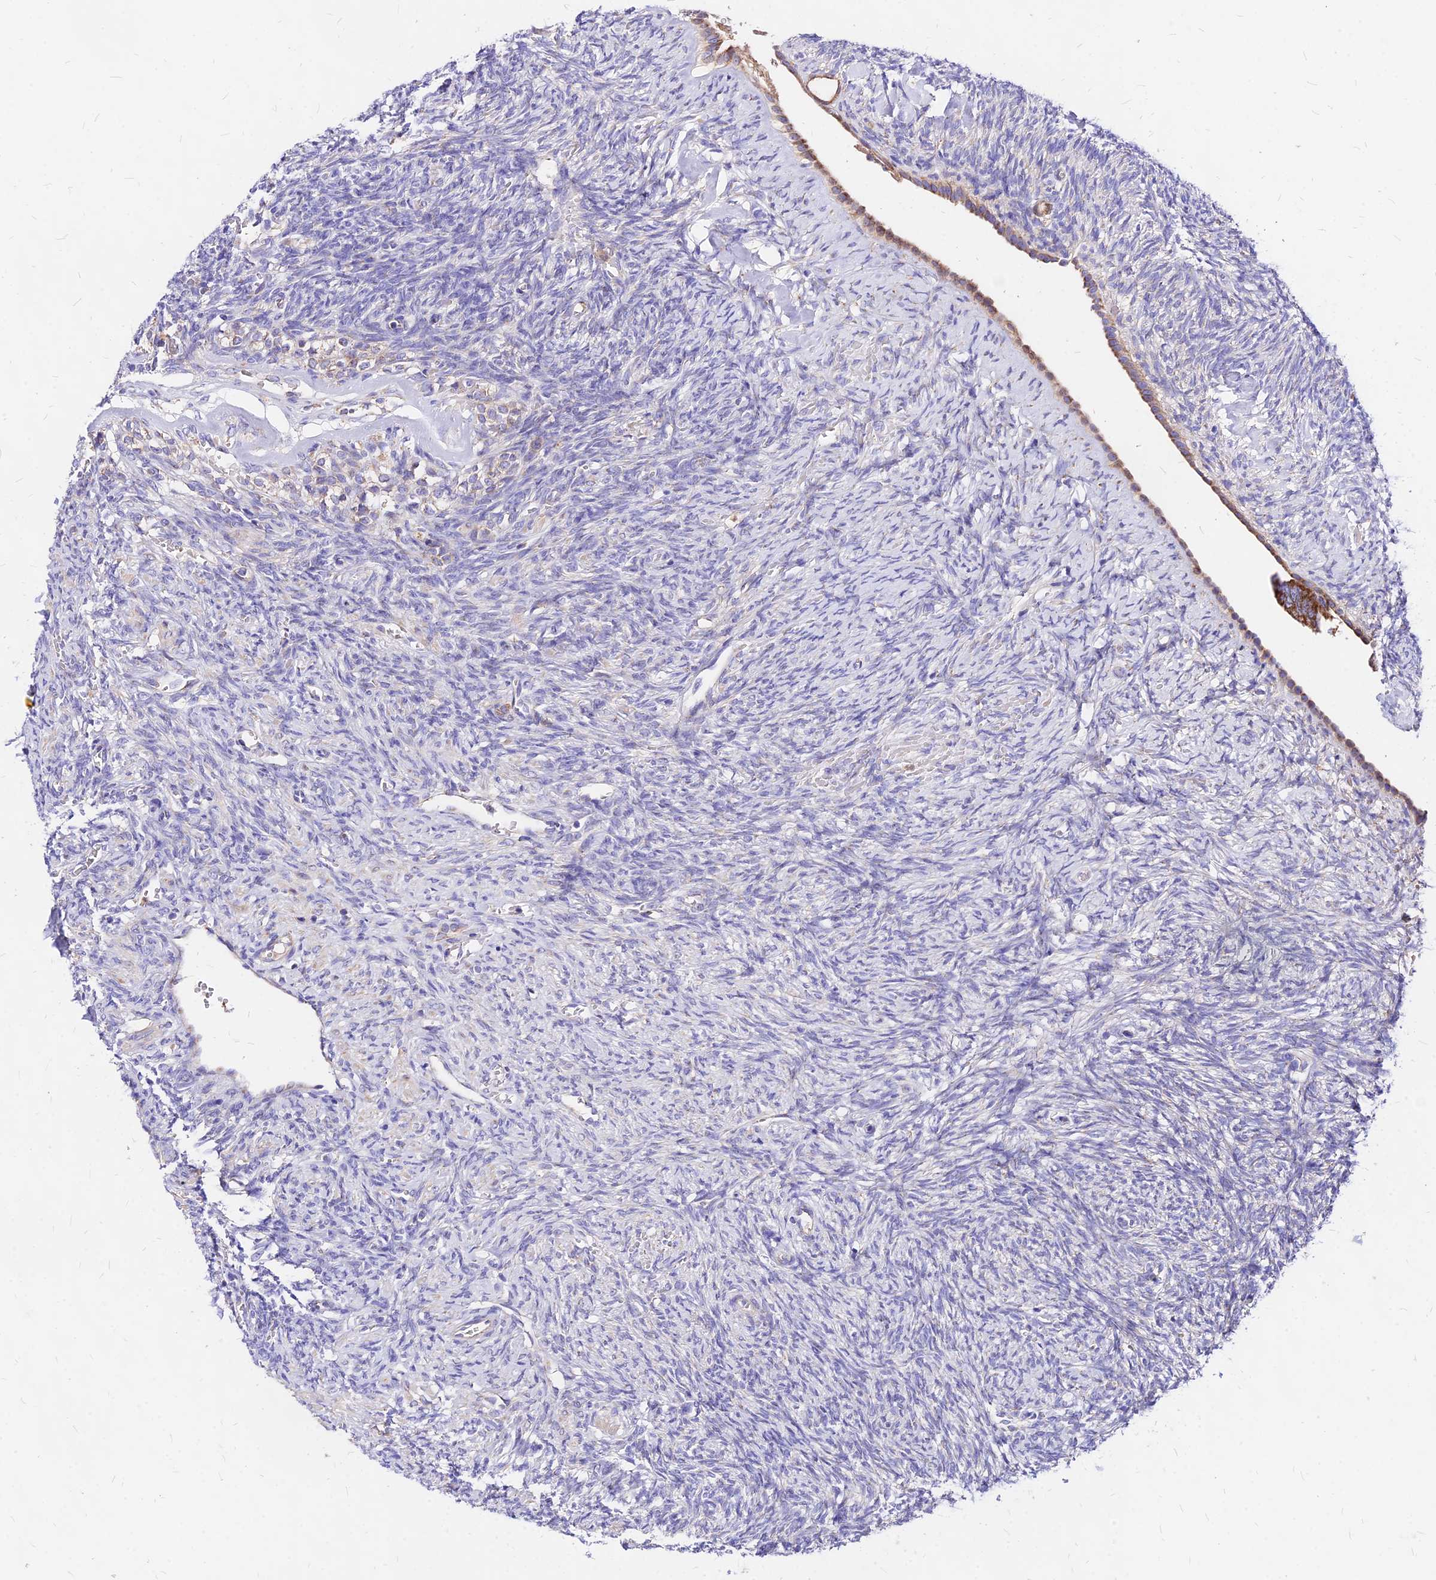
{"staining": {"intensity": "moderate", "quantity": ">75%", "location": "cytoplasmic/membranous"}, "tissue": "ovary", "cell_type": "Follicle cells", "image_type": "normal", "snomed": [{"axis": "morphology", "description": "Normal tissue, NOS"}, {"axis": "topography", "description": "Ovary"}], "caption": "This is a histology image of immunohistochemistry (IHC) staining of normal ovary, which shows moderate staining in the cytoplasmic/membranous of follicle cells.", "gene": "MRPL3", "patient": {"sex": "female", "age": 41}}